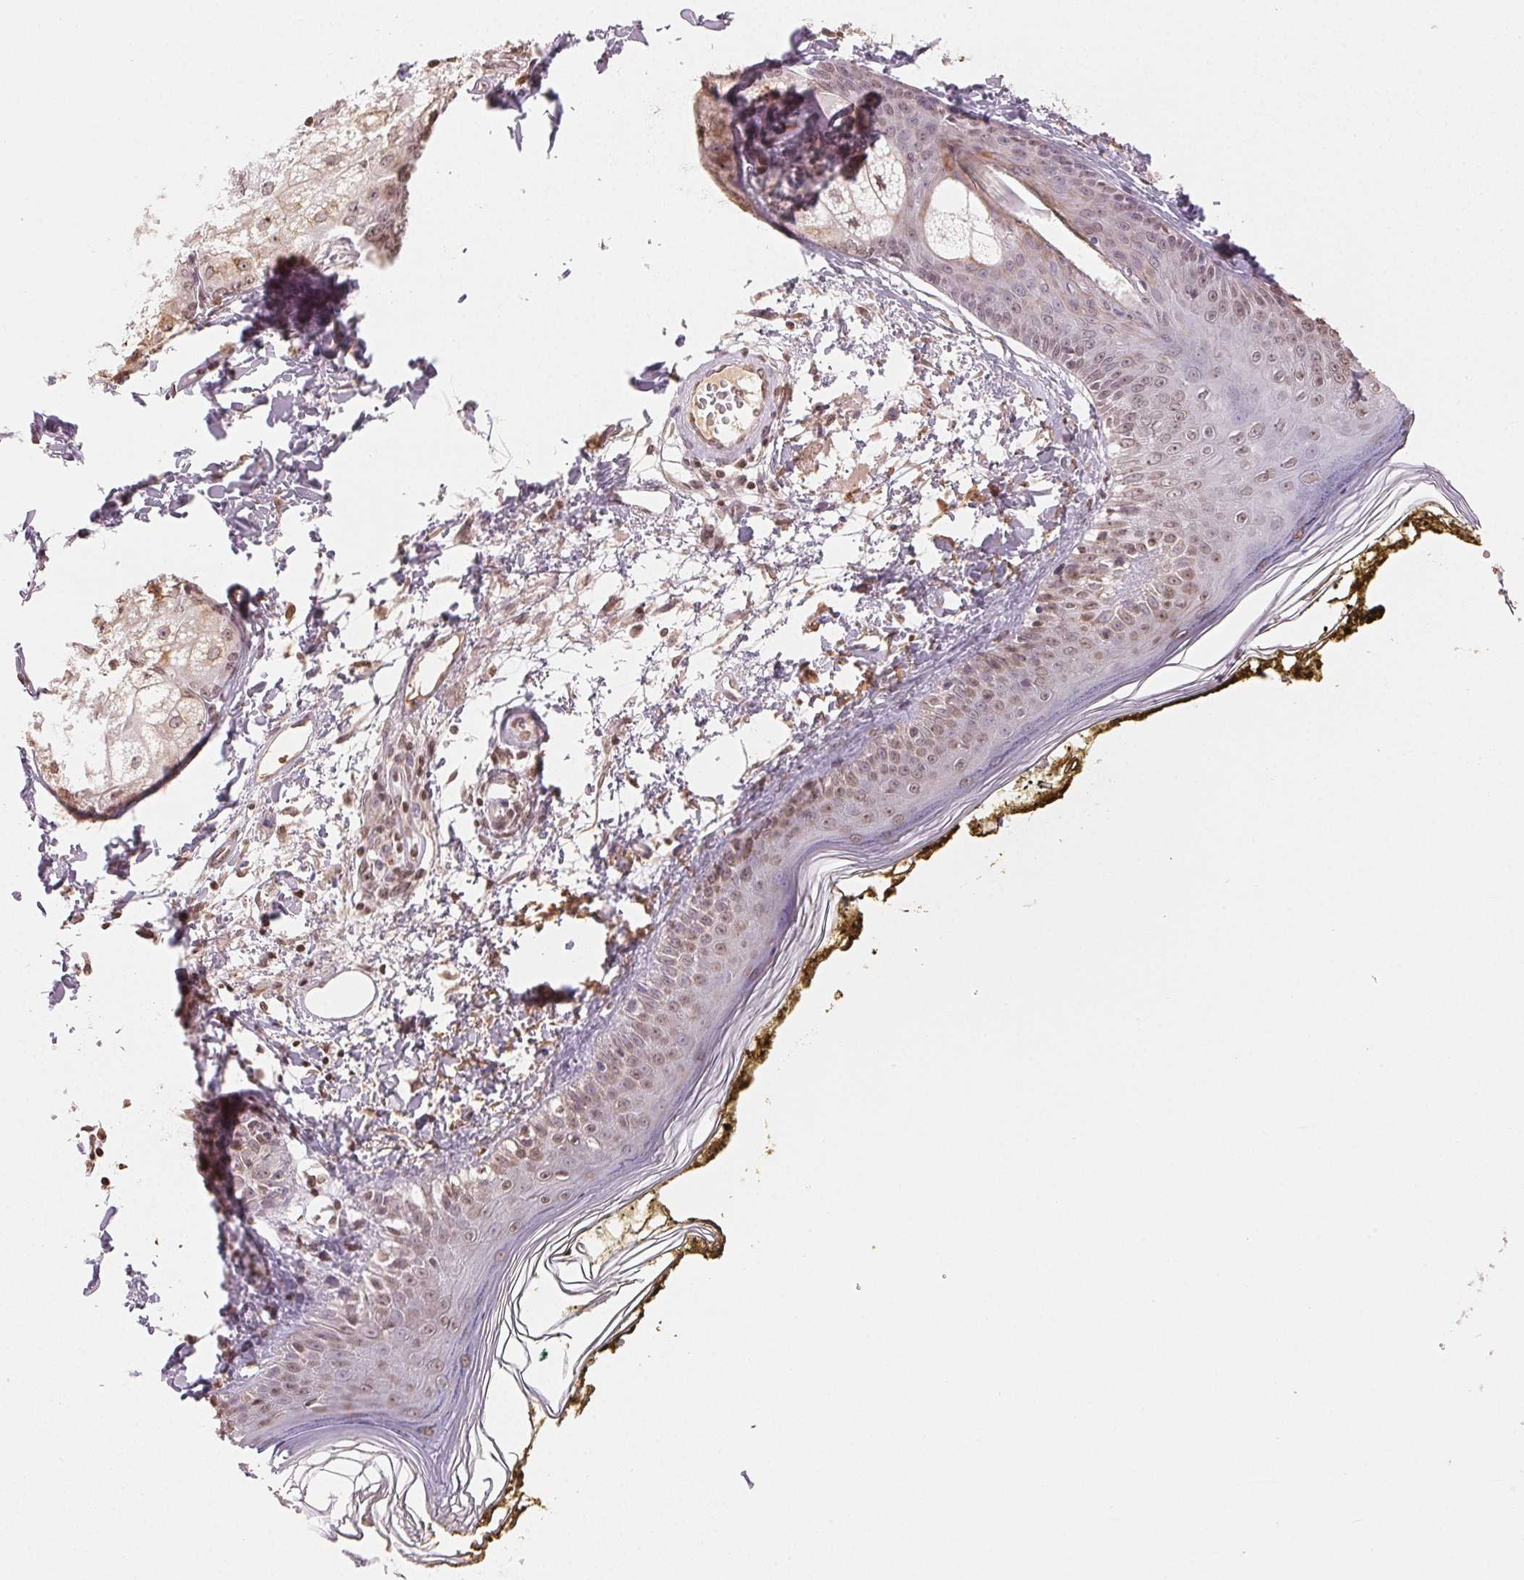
{"staining": {"intensity": "weak", "quantity": "25%-75%", "location": "cytoplasmic/membranous,nuclear"}, "tissue": "skin", "cell_type": "Fibroblasts", "image_type": "normal", "snomed": [{"axis": "morphology", "description": "Normal tissue, NOS"}, {"axis": "topography", "description": "Skin"}], "caption": "Immunohistochemical staining of benign skin demonstrates 25%-75% levels of weak cytoplasmic/membranous,nuclear protein positivity in approximately 25%-75% of fibroblasts.", "gene": "TBP", "patient": {"sex": "male", "age": 76}}